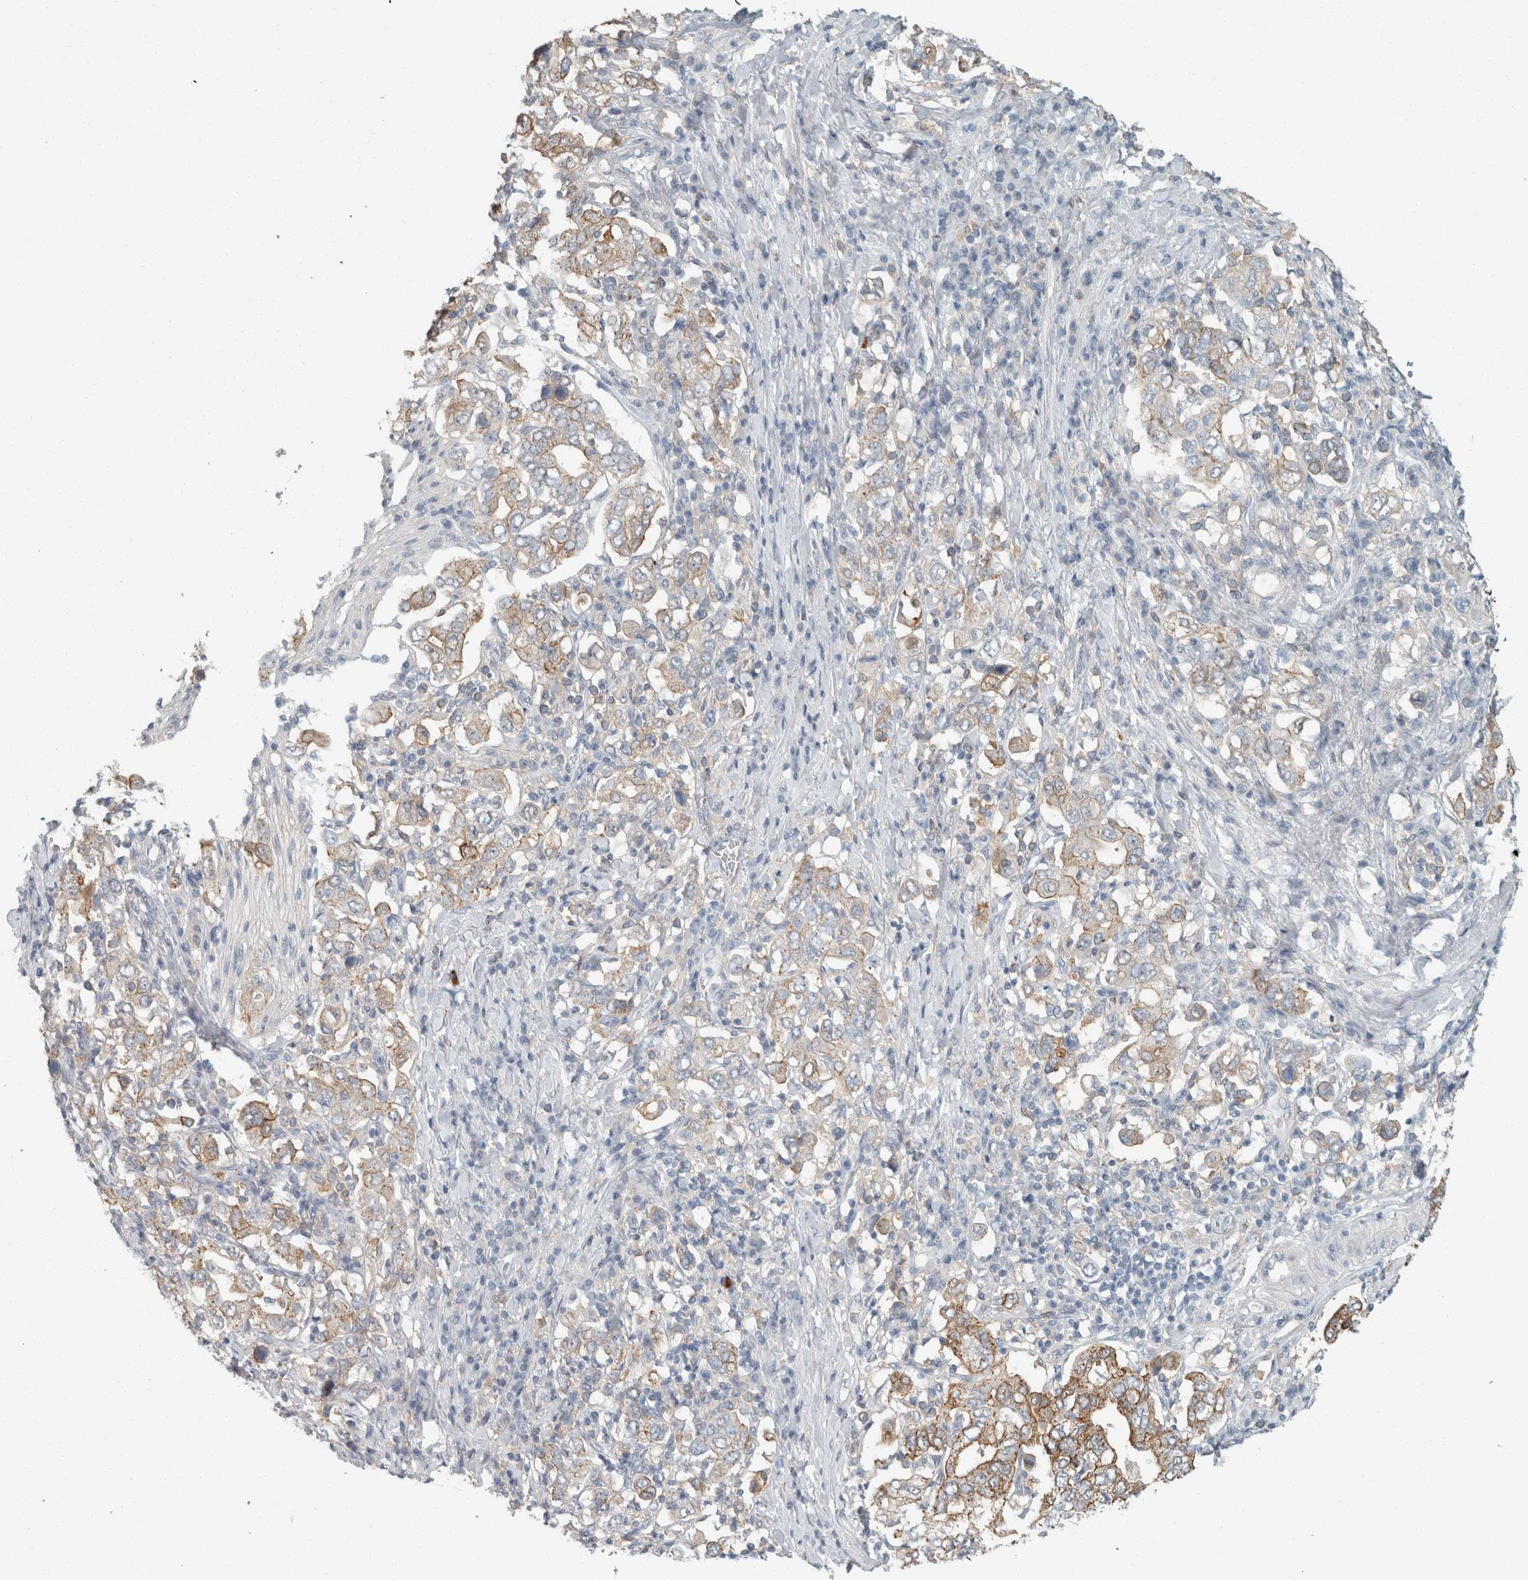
{"staining": {"intensity": "weak", "quantity": "25%-75%", "location": "cytoplasmic/membranous"}, "tissue": "stomach cancer", "cell_type": "Tumor cells", "image_type": "cancer", "snomed": [{"axis": "morphology", "description": "Adenocarcinoma, NOS"}, {"axis": "topography", "description": "Stomach, upper"}], "caption": "High-power microscopy captured an immunohistochemistry micrograph of stomach cancer, revealing weak cytoplasmic/membranous positivity in approximately 25%-75% of tumor cells.", "gene": "SCIN", "patient": {"sex": "male", "age": 62}}